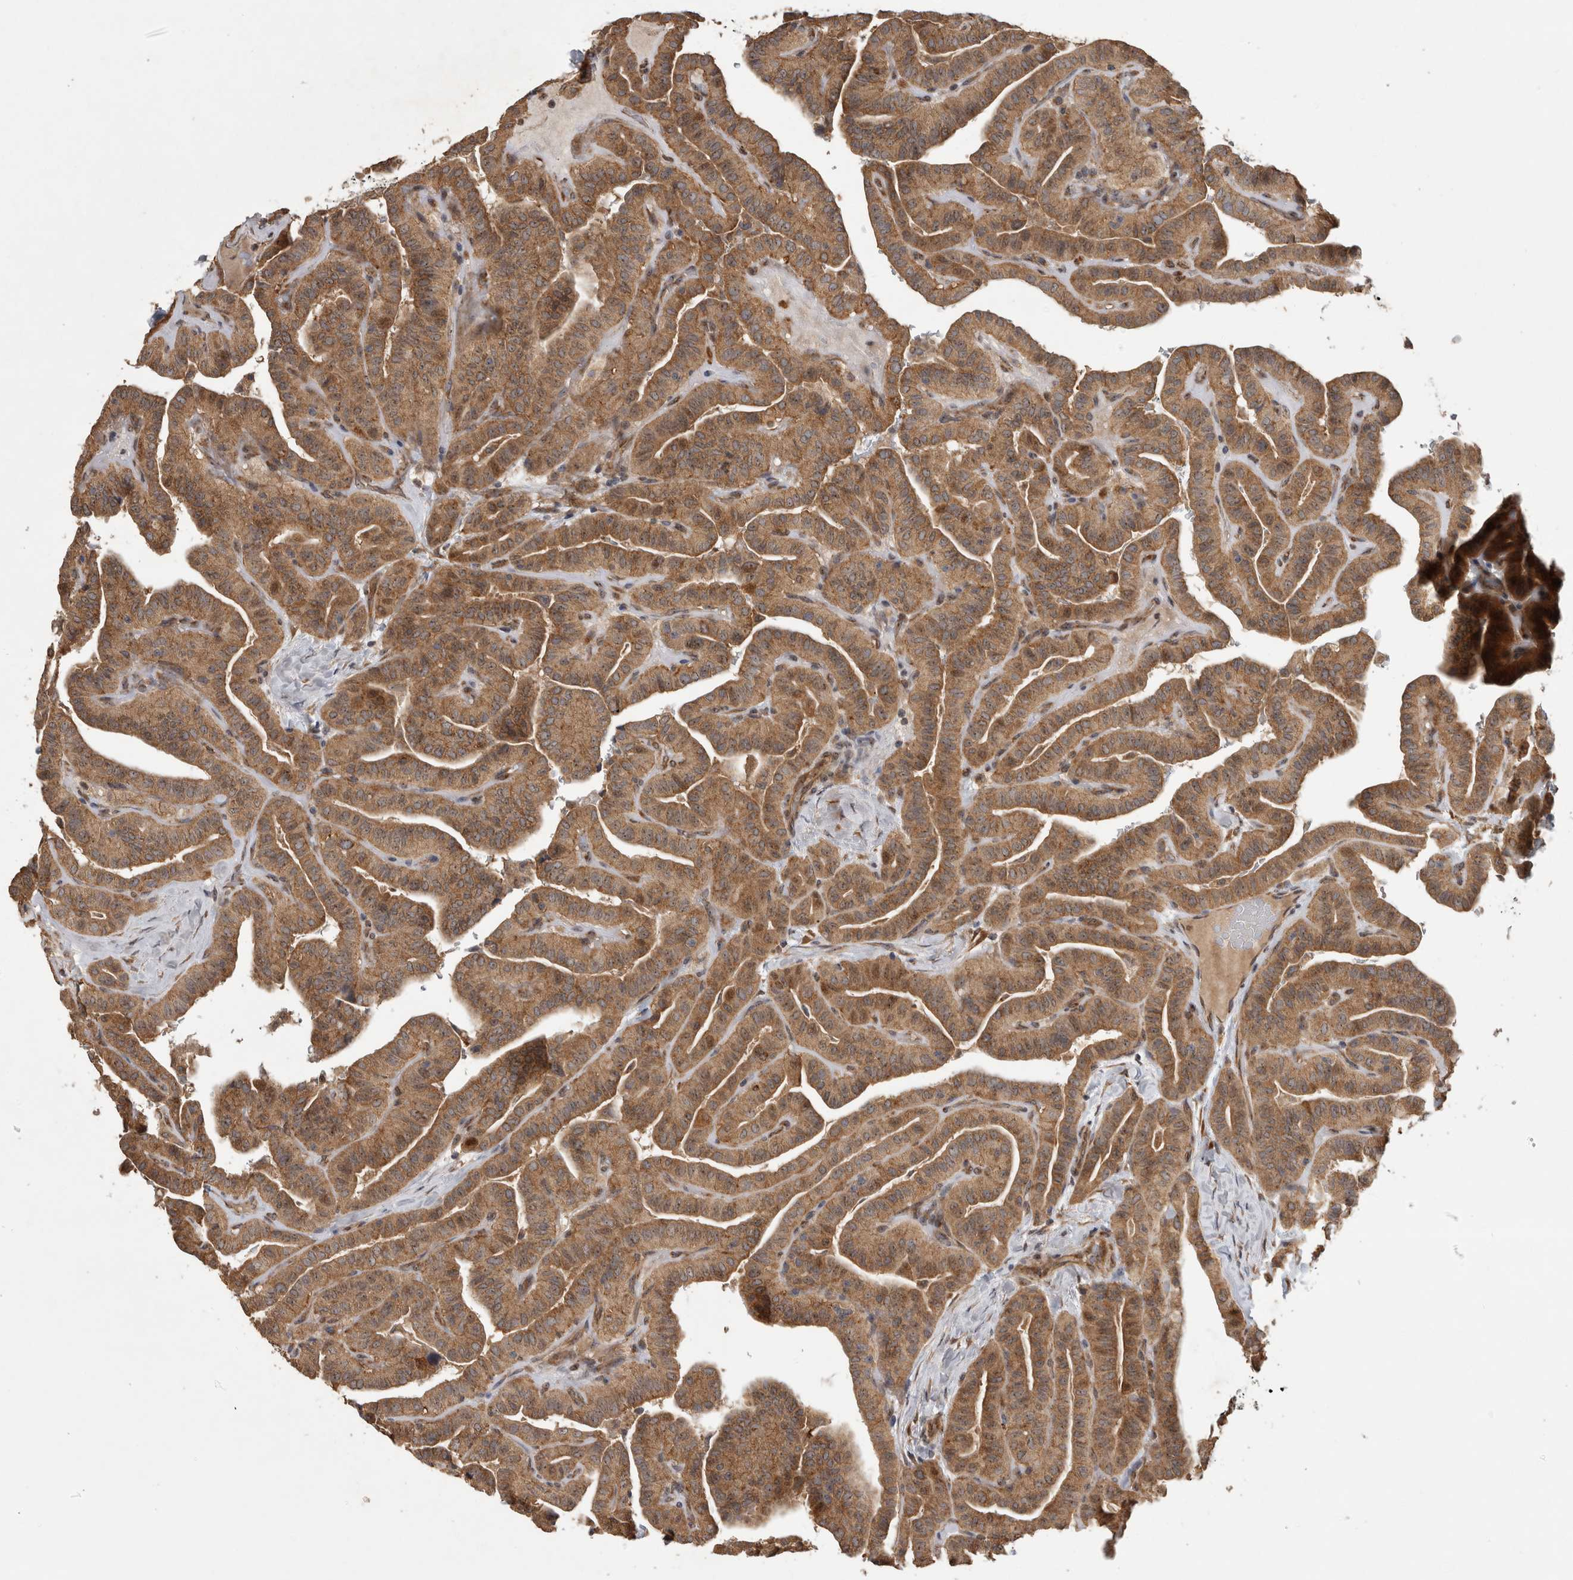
{"staining": {"intensity": "moderate", "quantity": ">75%", "location": "cytoplasmic/membranous"}, "tissue": "thyroid cancer", "cell_type": "Tumor cells", "image_type": "cancer", "snomed": [{"axis": "morphology", "description": "Papillary adenocarcinoma, NOS"}, {"axis": "topography", "description": "Thyroid gland"}], "caption": "About >75% of tumor cells in human thyroid papillary adenocarcinoma exhibit moderate cytoplasmic/membranous protein staining as visualized by brown immunohistochemical staining.", "gene": "ATXN2", "patient": {"sex": "male", "age": 77}}